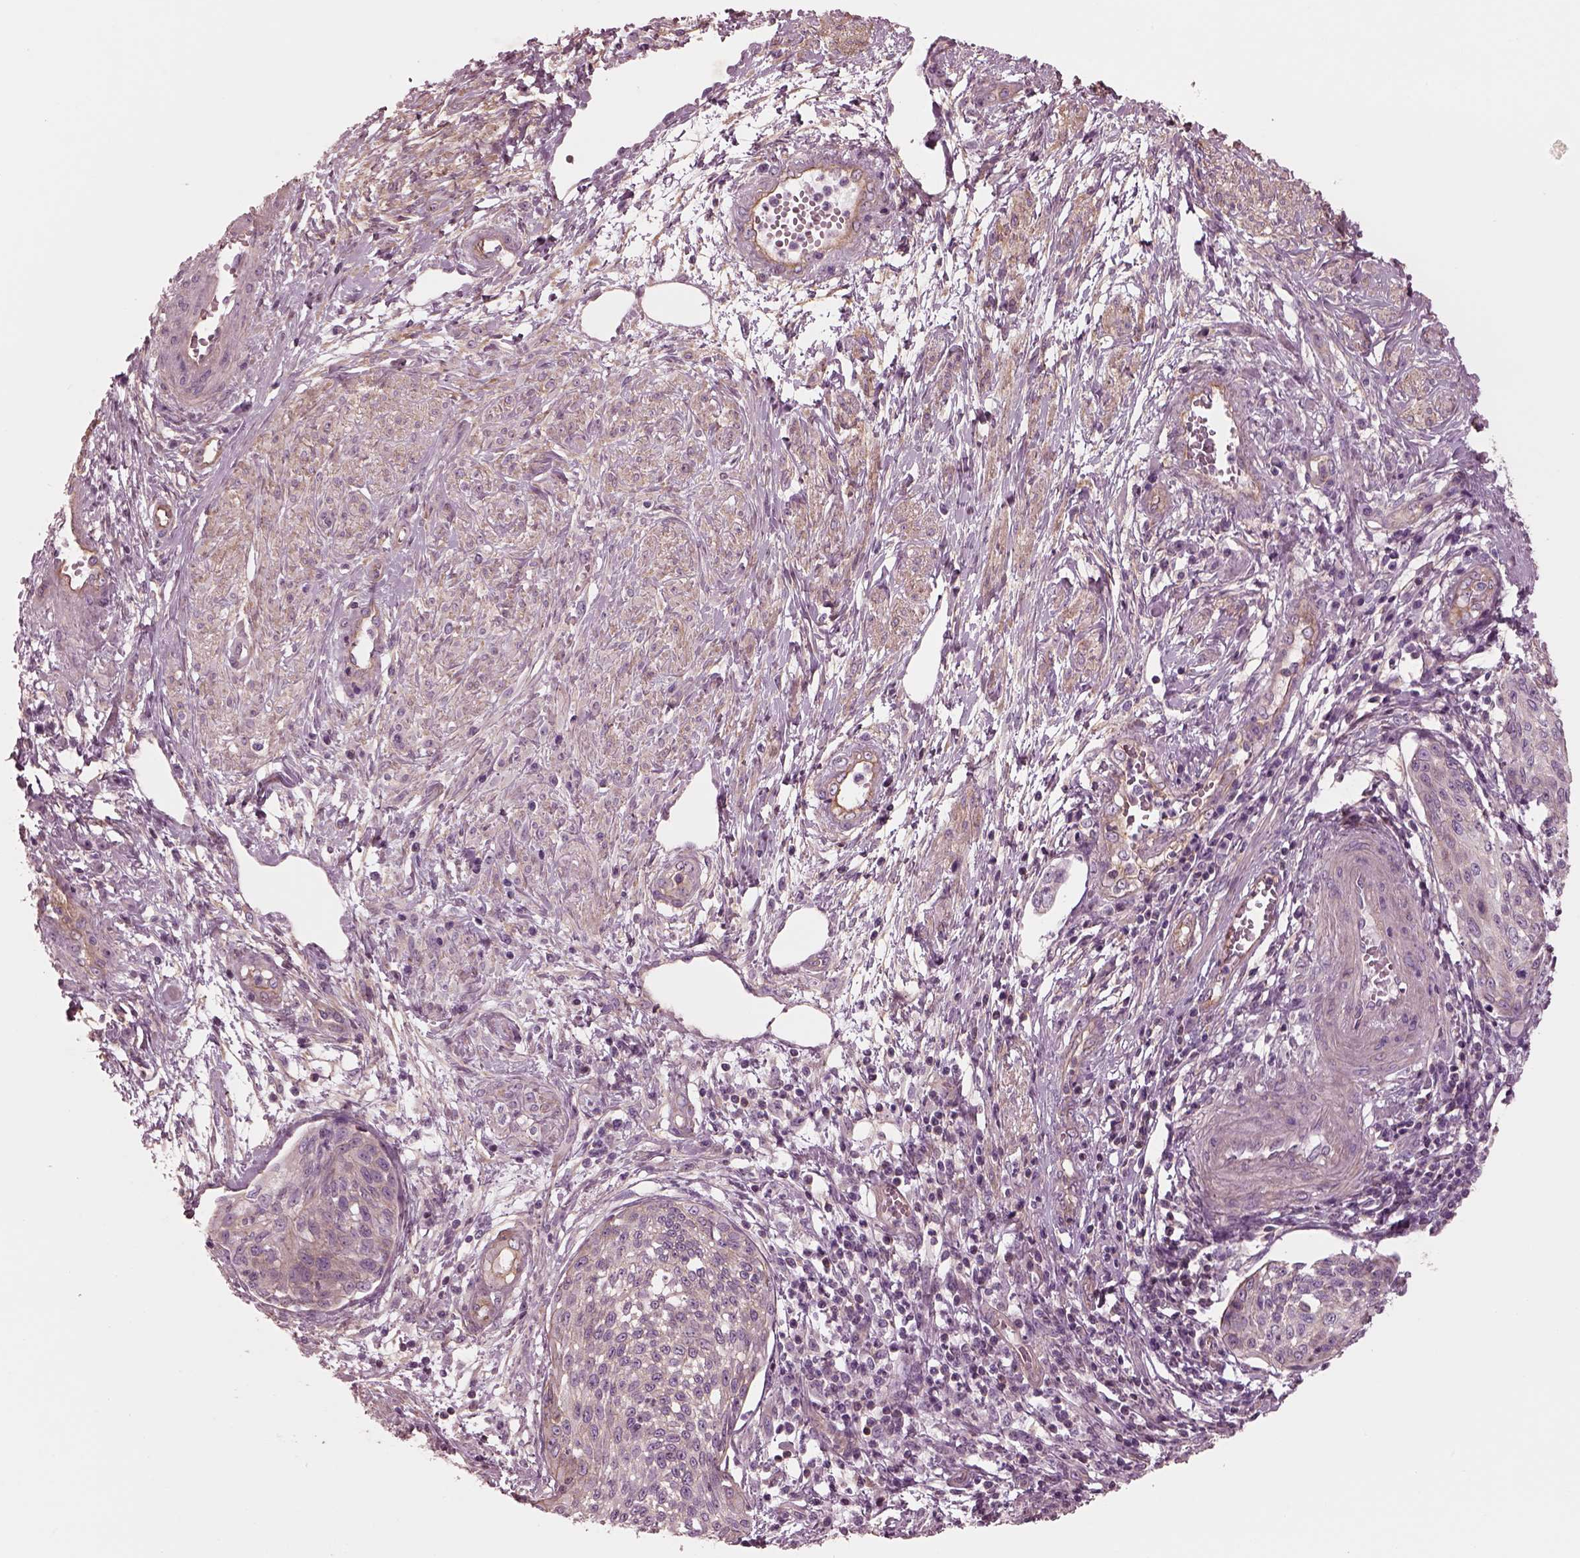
{"staining": {"intensity": "moderate", "quantity": "<25%", "location": "cytoplasmic/membranous"}, "tissue": "cervical cancer", "cell_type": "Tumor cells", "image_type": "cancer", "snomed": [{"axis": "morphology", "description": "Squamous cell carcinoma, NOS"}, {"axis": "topography", "description": "Cervix"}], "caption": "This is a histology image of immunohistochemistry (IHC) staining of cervical cancer, which shows moderate positivity in the cytoplasmic/membranous of tumor cells.", "gene": "ELAPOR1", "patient": {"sex": "female", "age": 34}}